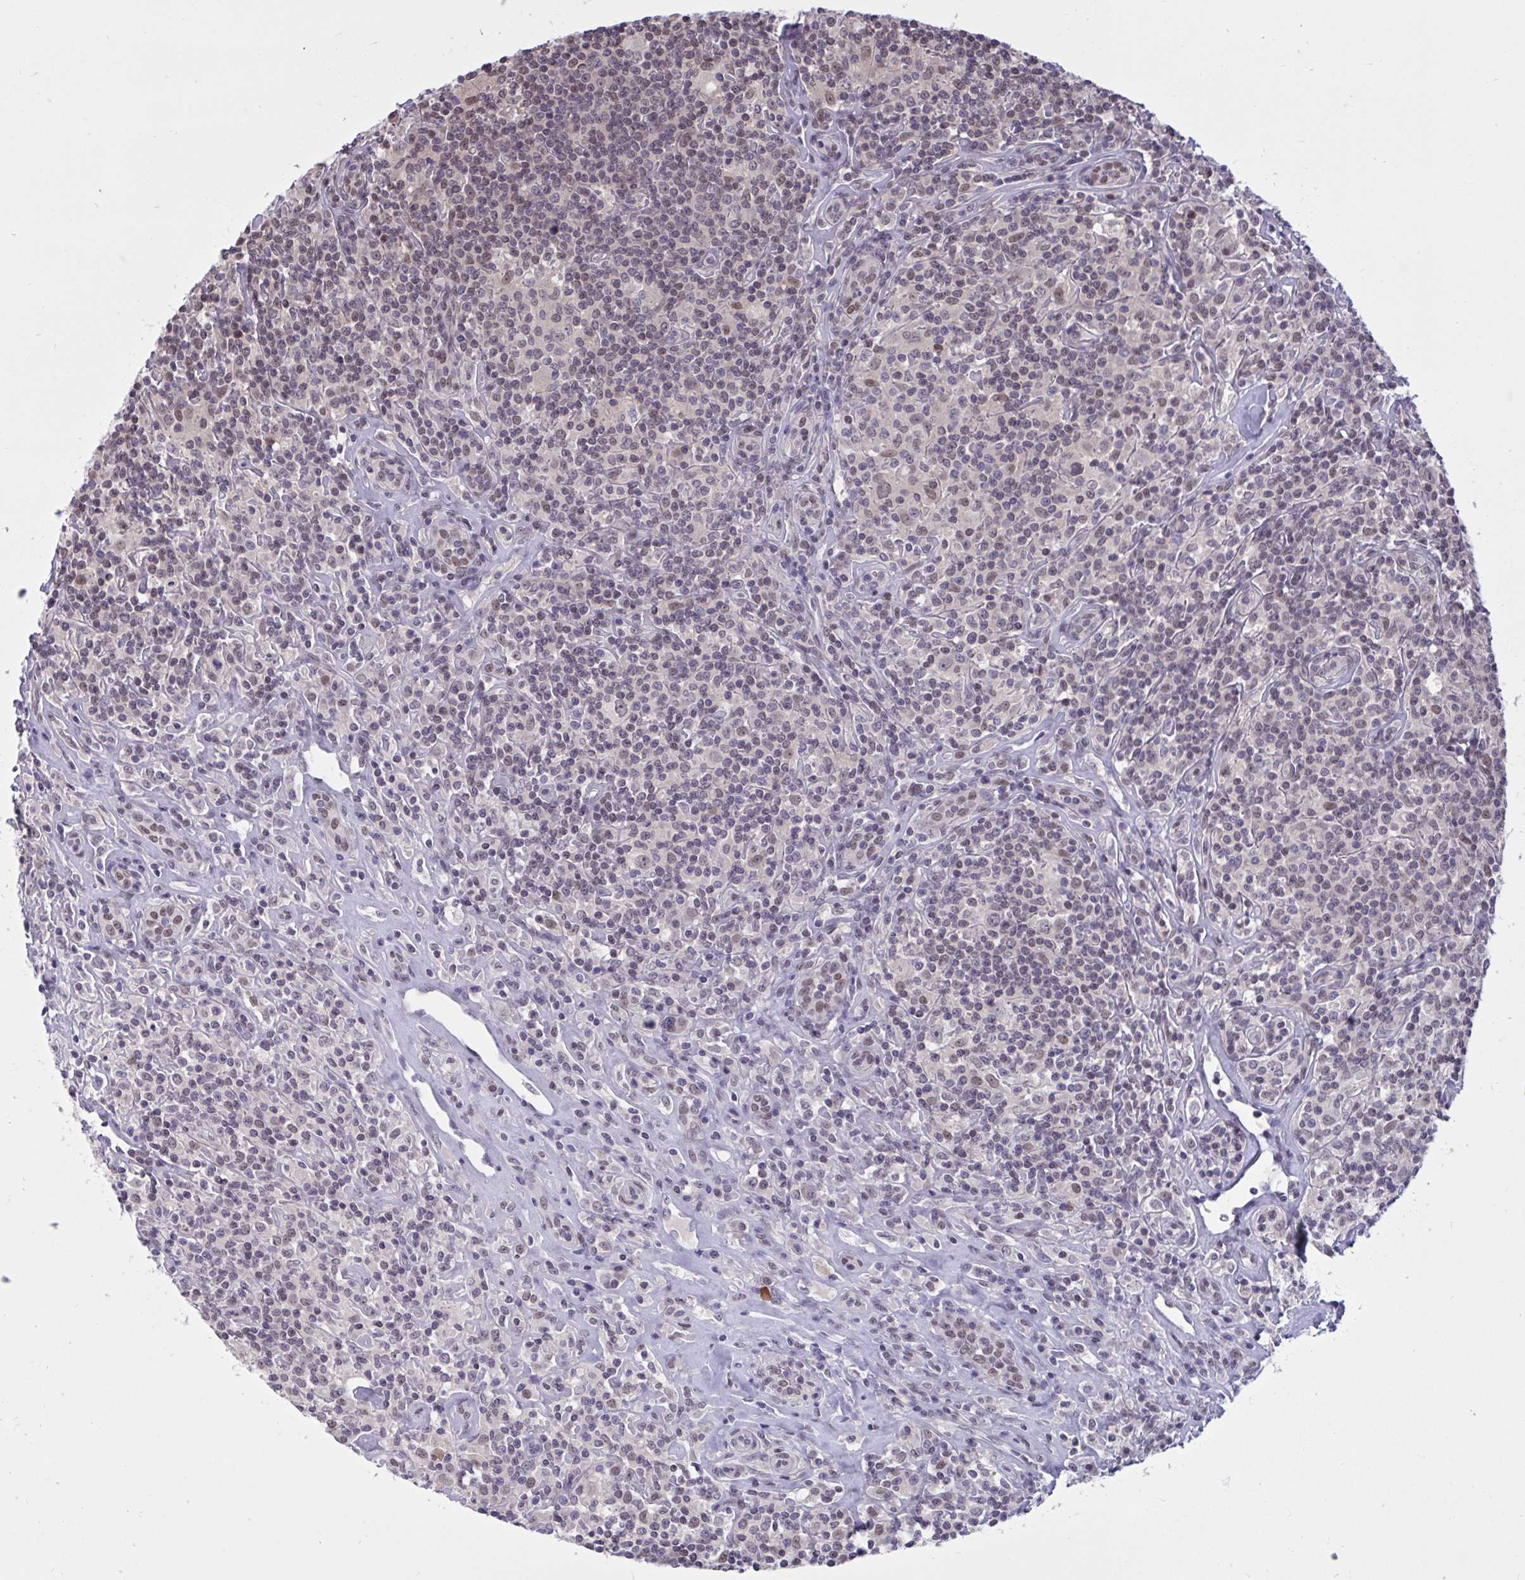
{"staining": {"intensity": "negative", "quantity": "none", "location": "none"}, "tissue": "lymphoma", "cell_type": "Tumor cells", "image_type": "cancer", "snomed": [{"axis": "morphology", "description": "Hodgkin's disease, NOS"}, {"axis": "morphology", "description": "Hodgkin's lymphoma, nodular sclerosis"}, {"axis": "topography", "description": "Lymph node"}], "caption": "A micrograph of lymphoma stained for a protein displays no brown staining in tumor cells. (DAB (3,3'-diaminobenzidine) immunohistochemistry (IHC), high magnification).", "gene": "RBL1", "patient": {"sex": "female", "age": 10}}